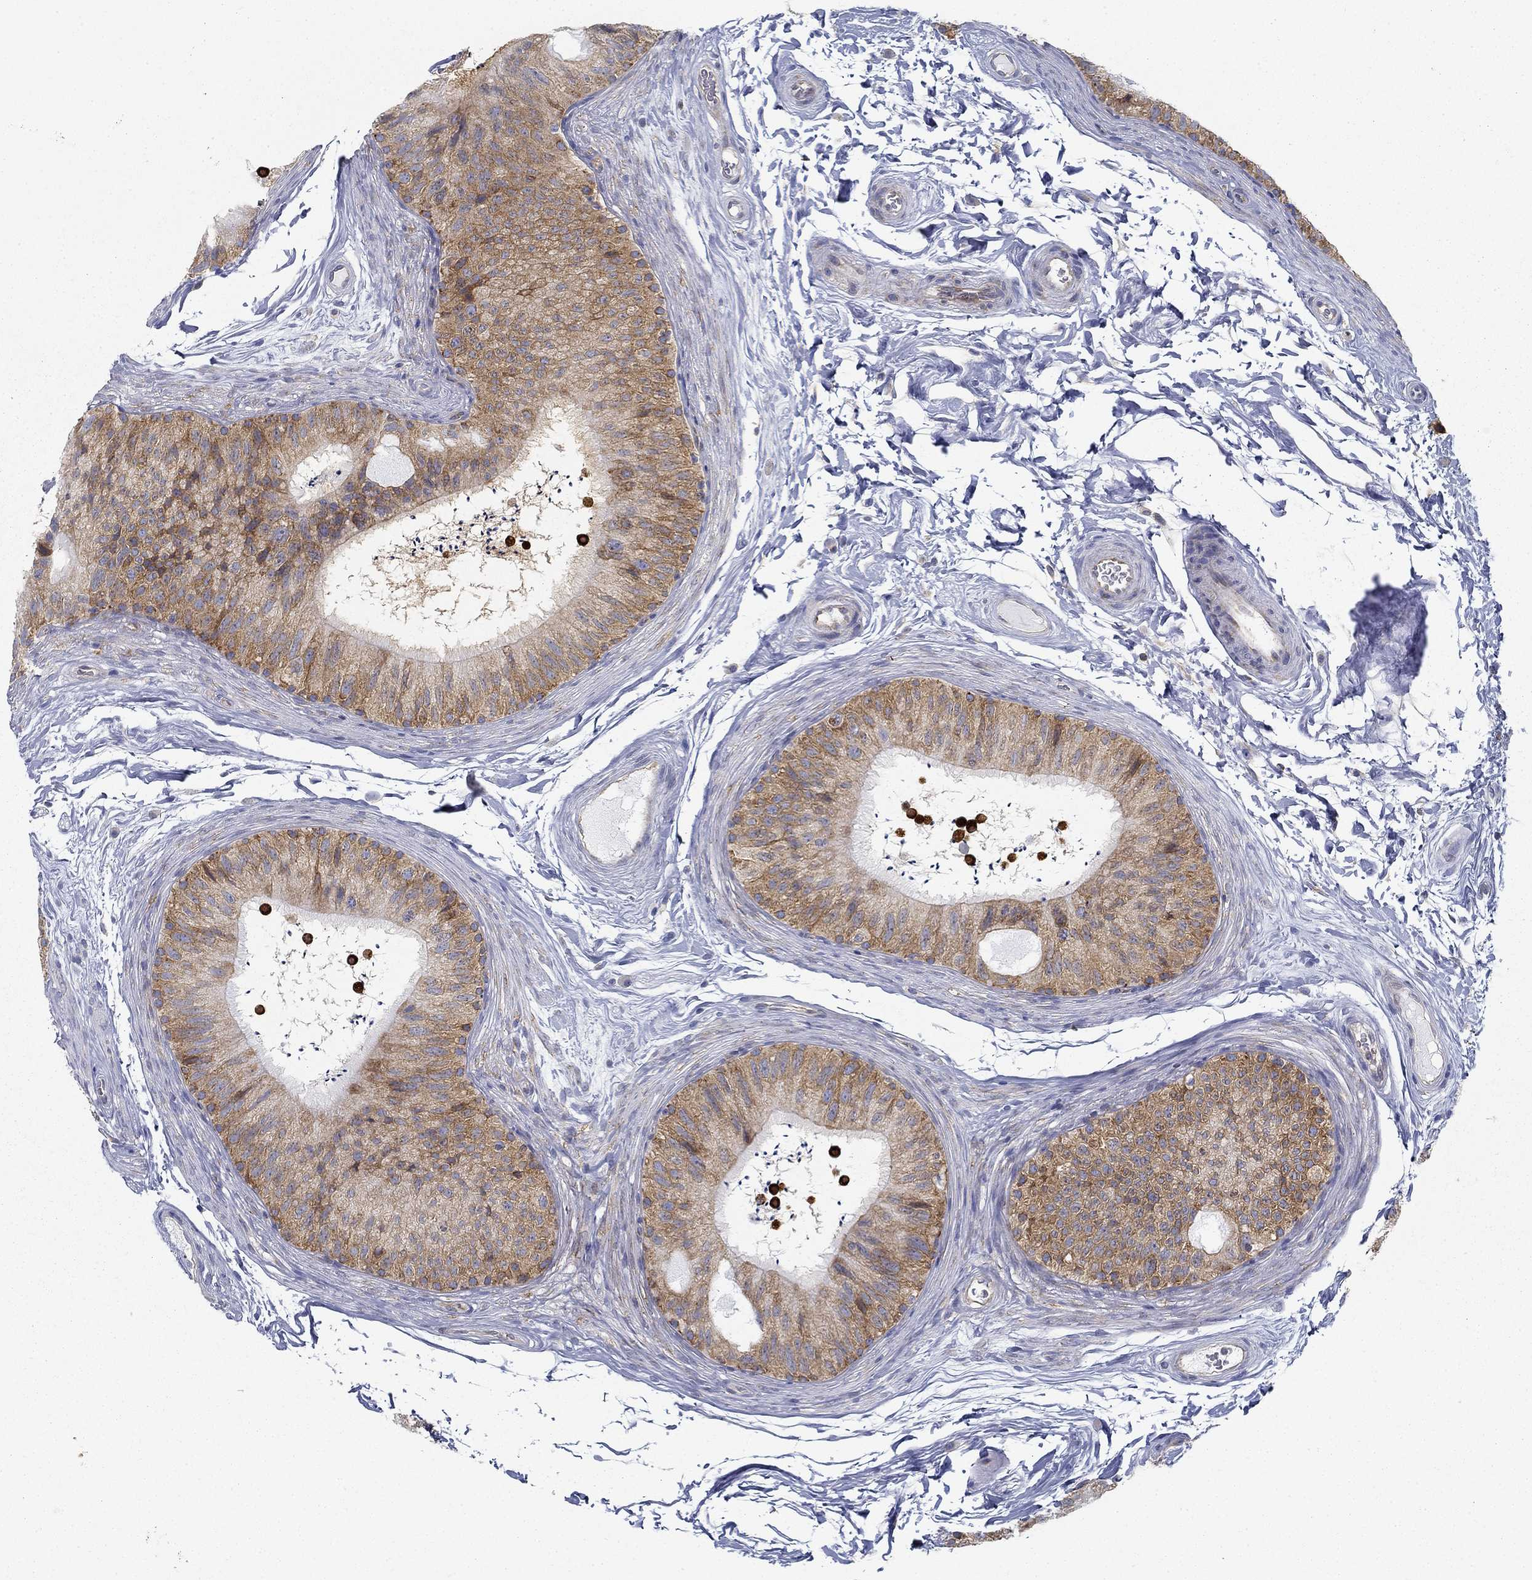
{"staining": {"intensity": "moderate", "quantity": ">75%", "location": "cytoplasmic/membranous"}, "tissue": "epididymis", "cell_type": "Glandular cells", "image_type": "normal", "snomed": [{"axis": "morphology", "description": "Normal tissue, NOS"}, {"axis": "topography", "description": "Epididymis"}], "caption": "Immunohistochemical staining of benign epididymis reveals >75% levels of moderate cytoplasmic/membranous protein staining in approximately >75% of glandular cells. Using DAB (brown) and hematoxylin (blue) stains, captured at high magnification using brightfield microscopy.", "gene": "FXR1", "patient": {"sex": "male", "age": 32}}